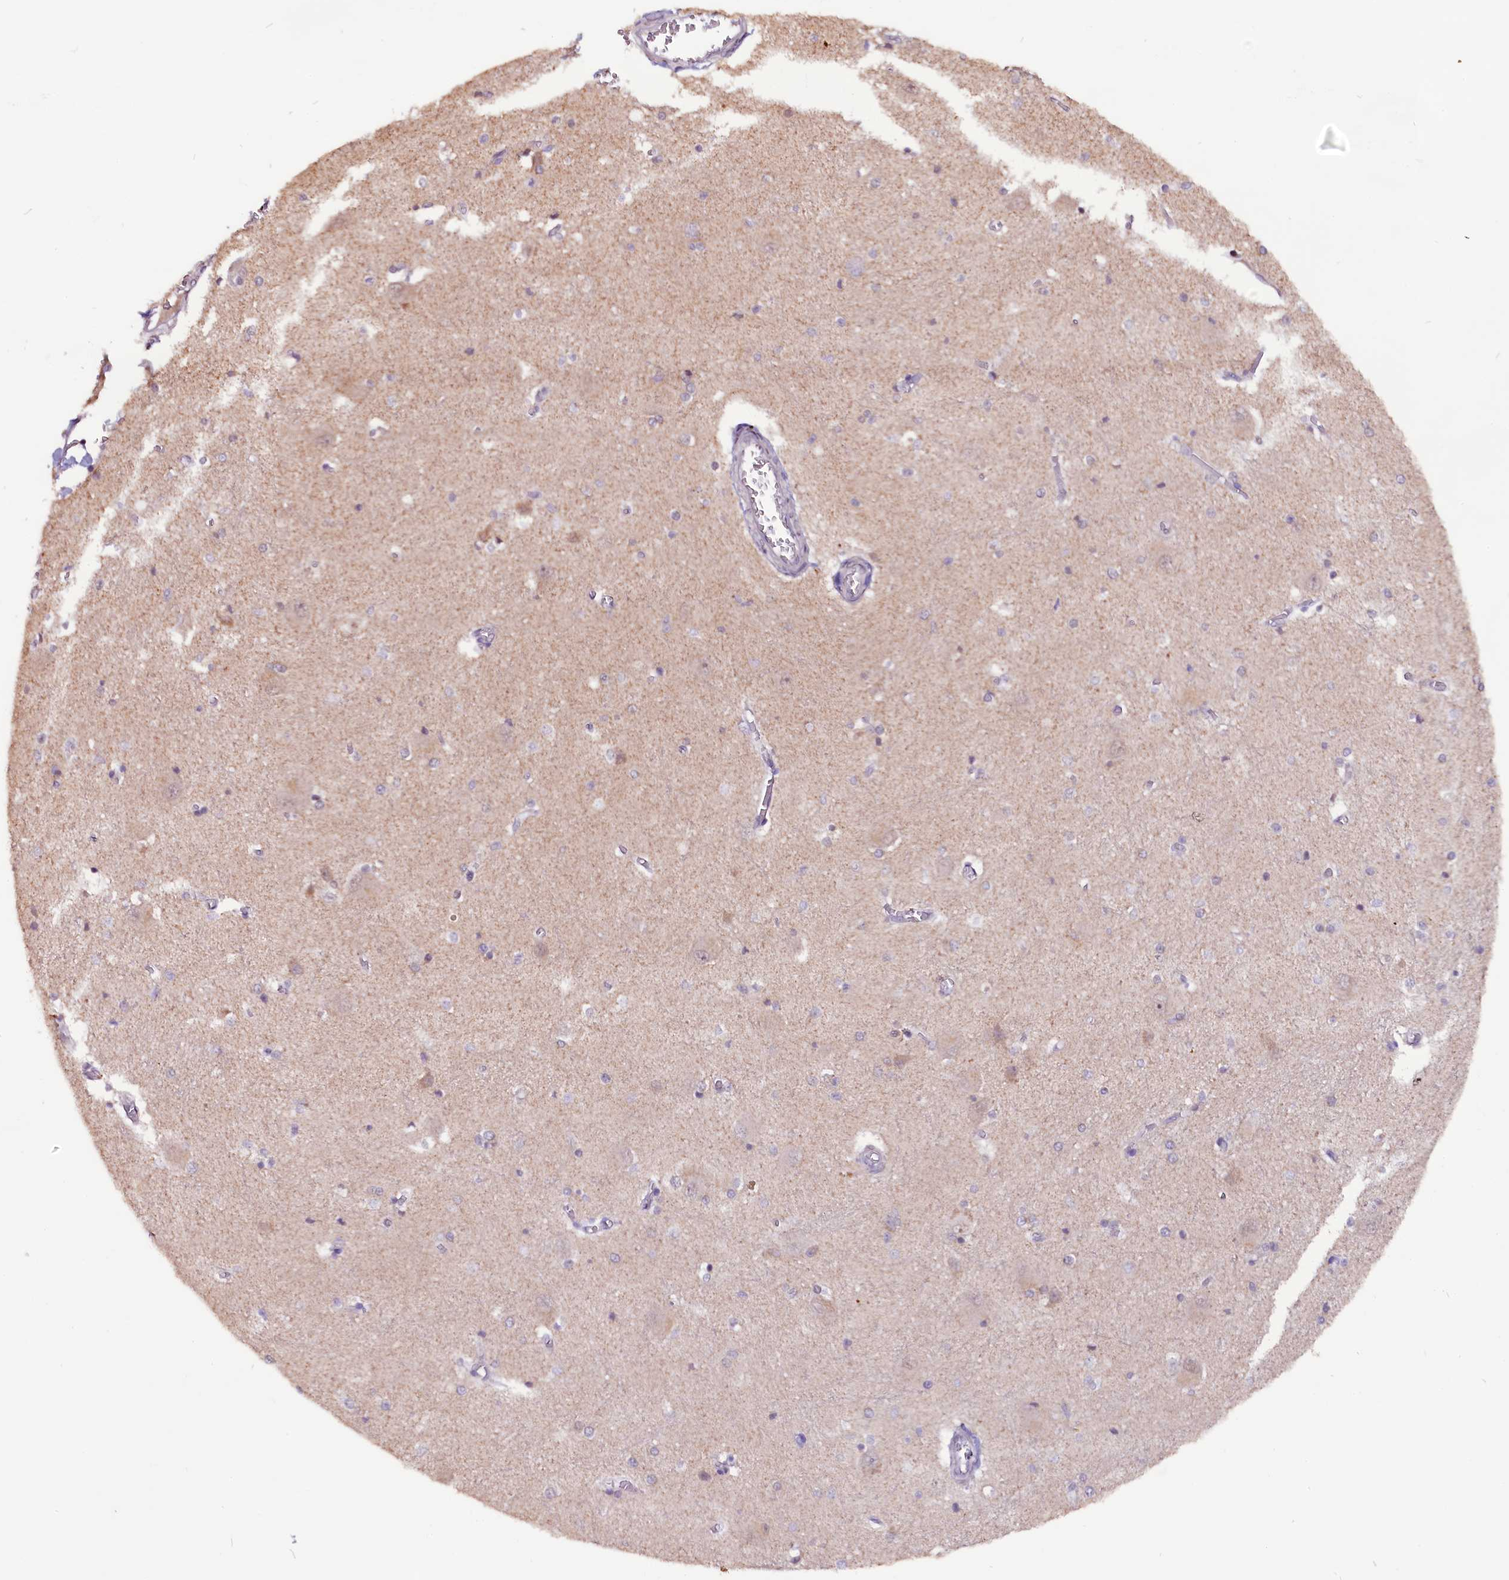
{"staining": {"intensity": "weak", "quantity": "25%-75%", "location": "cytoplasmic/membranous"}, "tissue": "caudate", "cell_type": "Glial cells", "image_type": "normal", "snomed": [{"axis": "morphology", "description": "Normal tissue, NOS"}, {"axis": "topography", "description": "Lateral ventricle wall"}], "caption": "A photomicrograph of caudate stained for a protein demonstrates weak cytoplasmic/membranous brown staining in glial cells. The protein is stained brown, and the nuclei are stained in blue (DAB IHC with brightfield microscopy, high magnification).", "gene": "RPUSD2", "patient": {"sex": "male", "age": 37}}